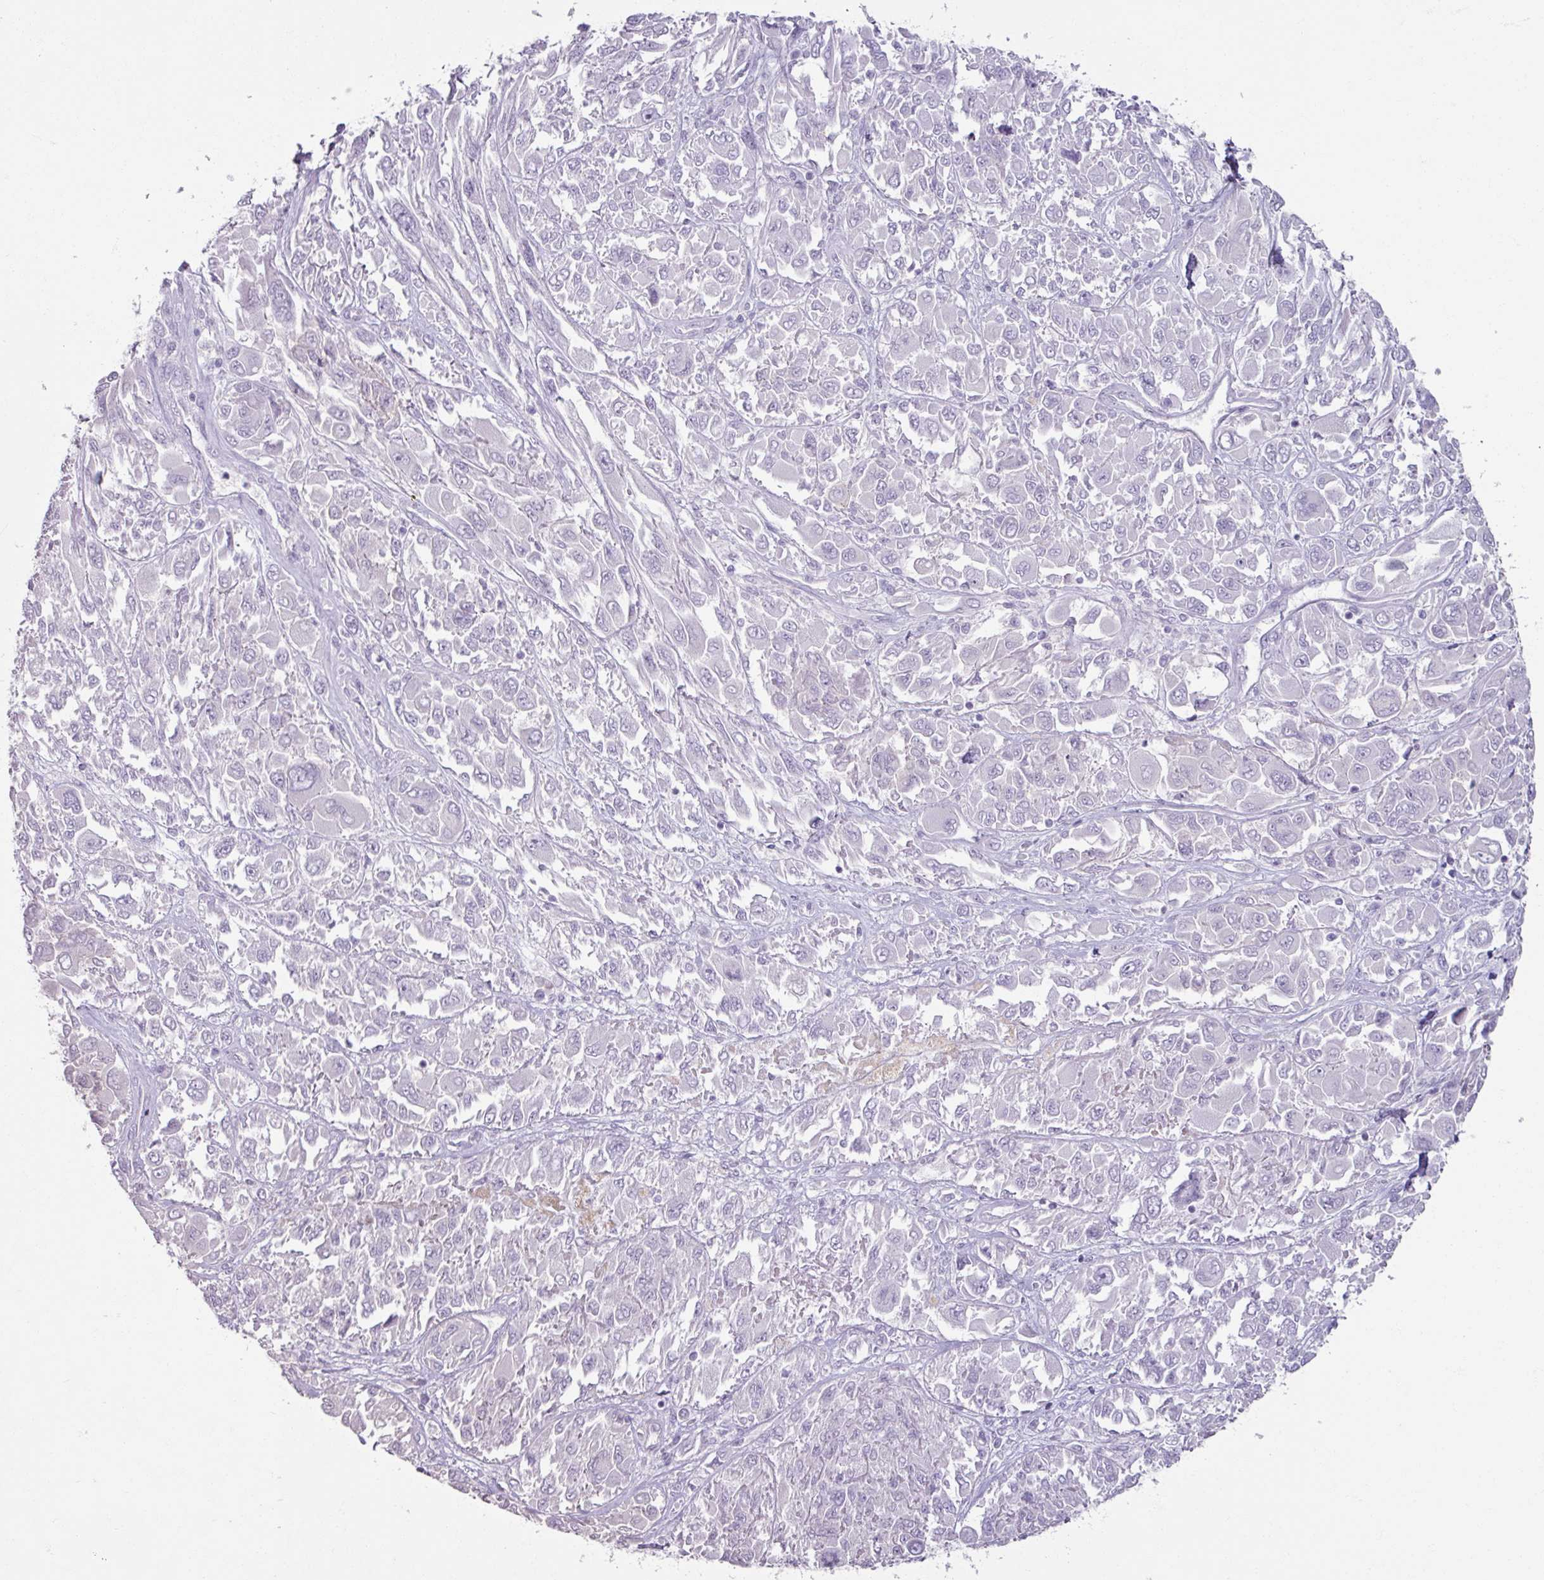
{"staining": {"intensity": "negative", "quantity": "none", "location": "none"}, "tissue": "melanoma", "cell_type": "Tumor cells", "image_type": "cancer", "snomed": [{"axis": "morphology", "description": "Malignant melanoma, NOS"}, {"axis": "topography", "description": "Skin"}], "caption": "This is an immunohistochemistry (IHC) photomicrograph of malignant melanoma. There is no staining in tumor cells.", "gene": "SLC27A5", "patient": {"sex": "female", "age": 91}}